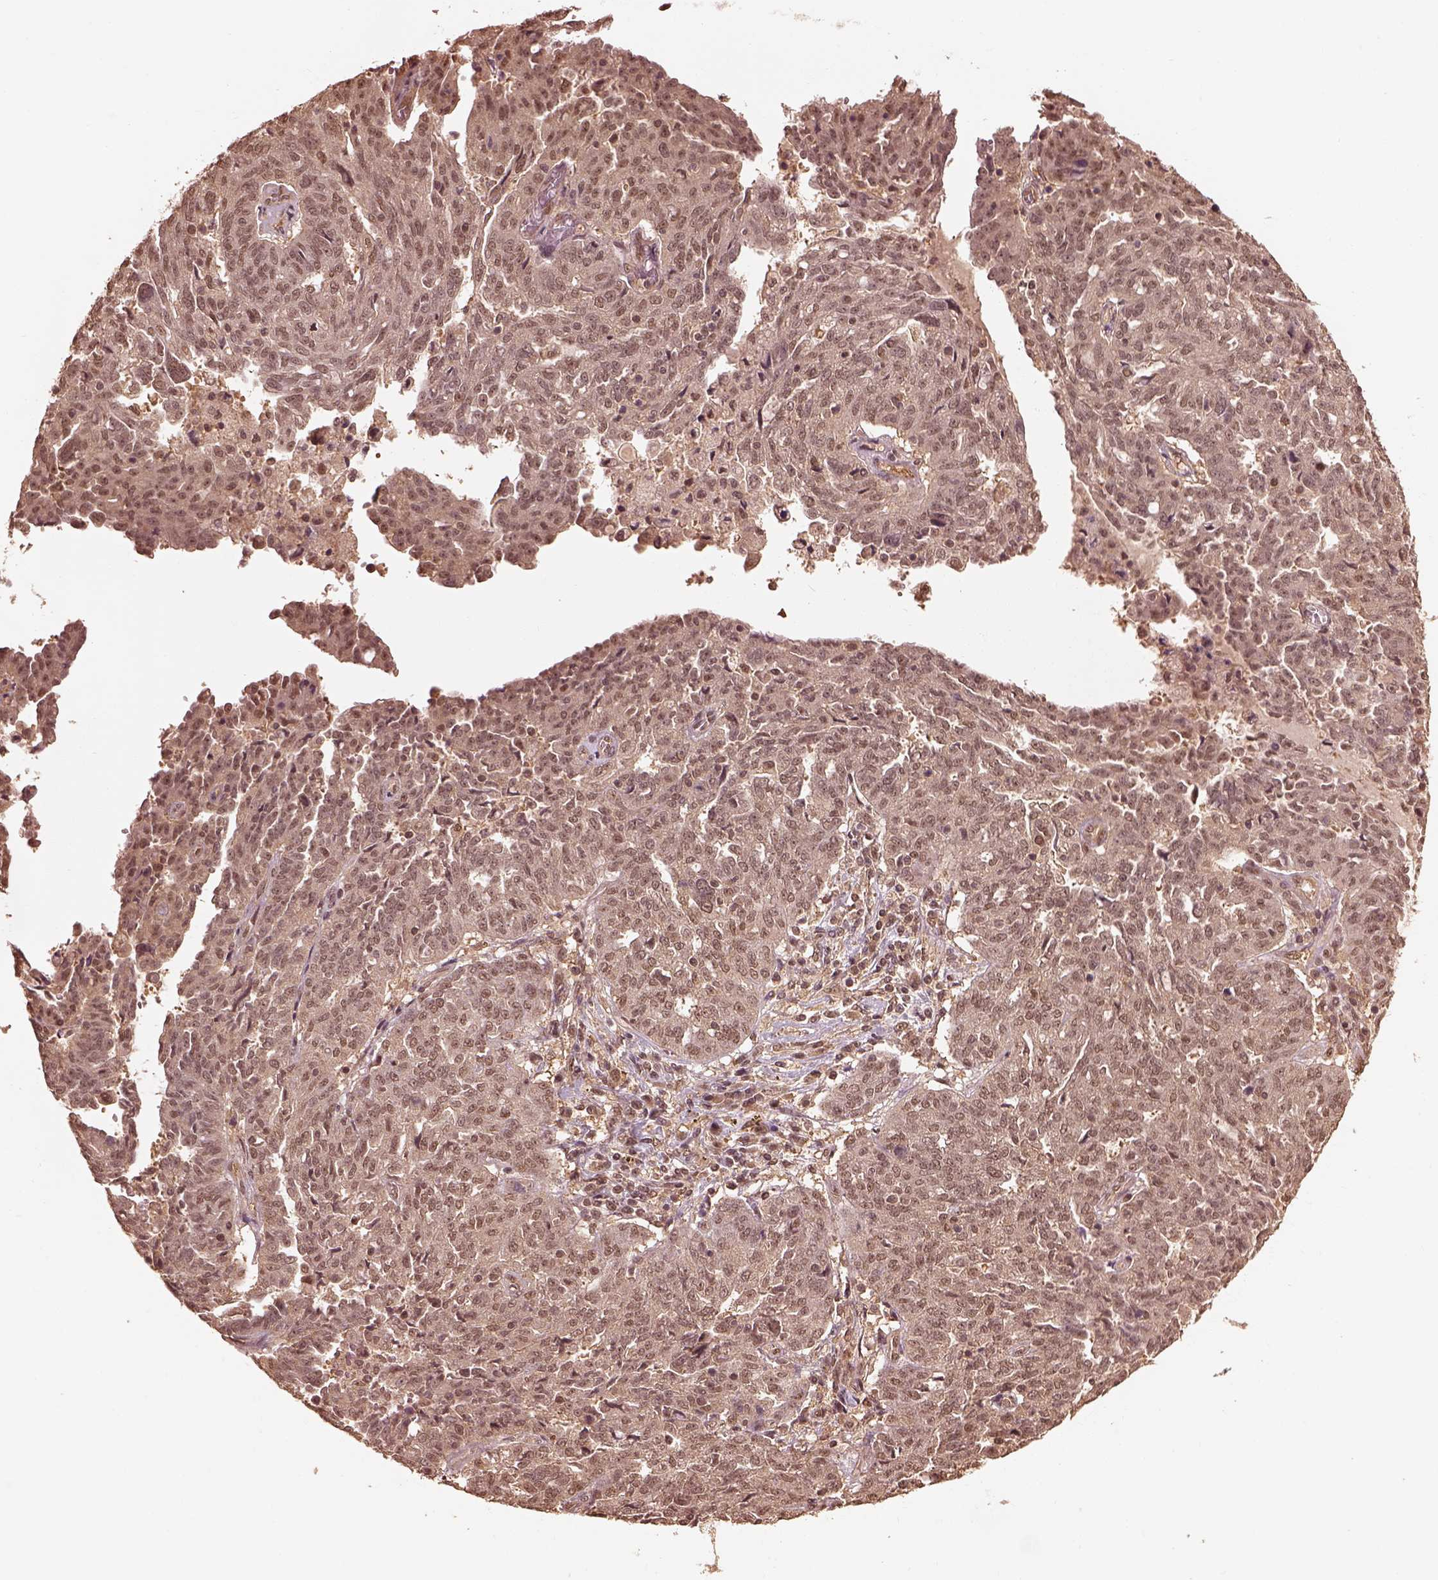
{"staining": {"intensity": "weak", "quantity": ">75%", "location": "cytoplasmic/membranous,nuclear"}, "tissue": "ovarian cancer", "cell_type": "Tumor cells", "image_type": "cancer", "snomed": [{"axis": "morphology", "description": "Cystadenocarcinoma, serous, NOS"}, {"axis": "topography", "description": "Ovary"}], "caption": "Protein expression analysis of human serous cystadenocarcinoma (ovarian) reveals weak cytoplasmic/membranous and nuclear staining in about >75% of tumor cells.", "gene": "PSMC5", "patient": {"sex": "female", "age": 67}}